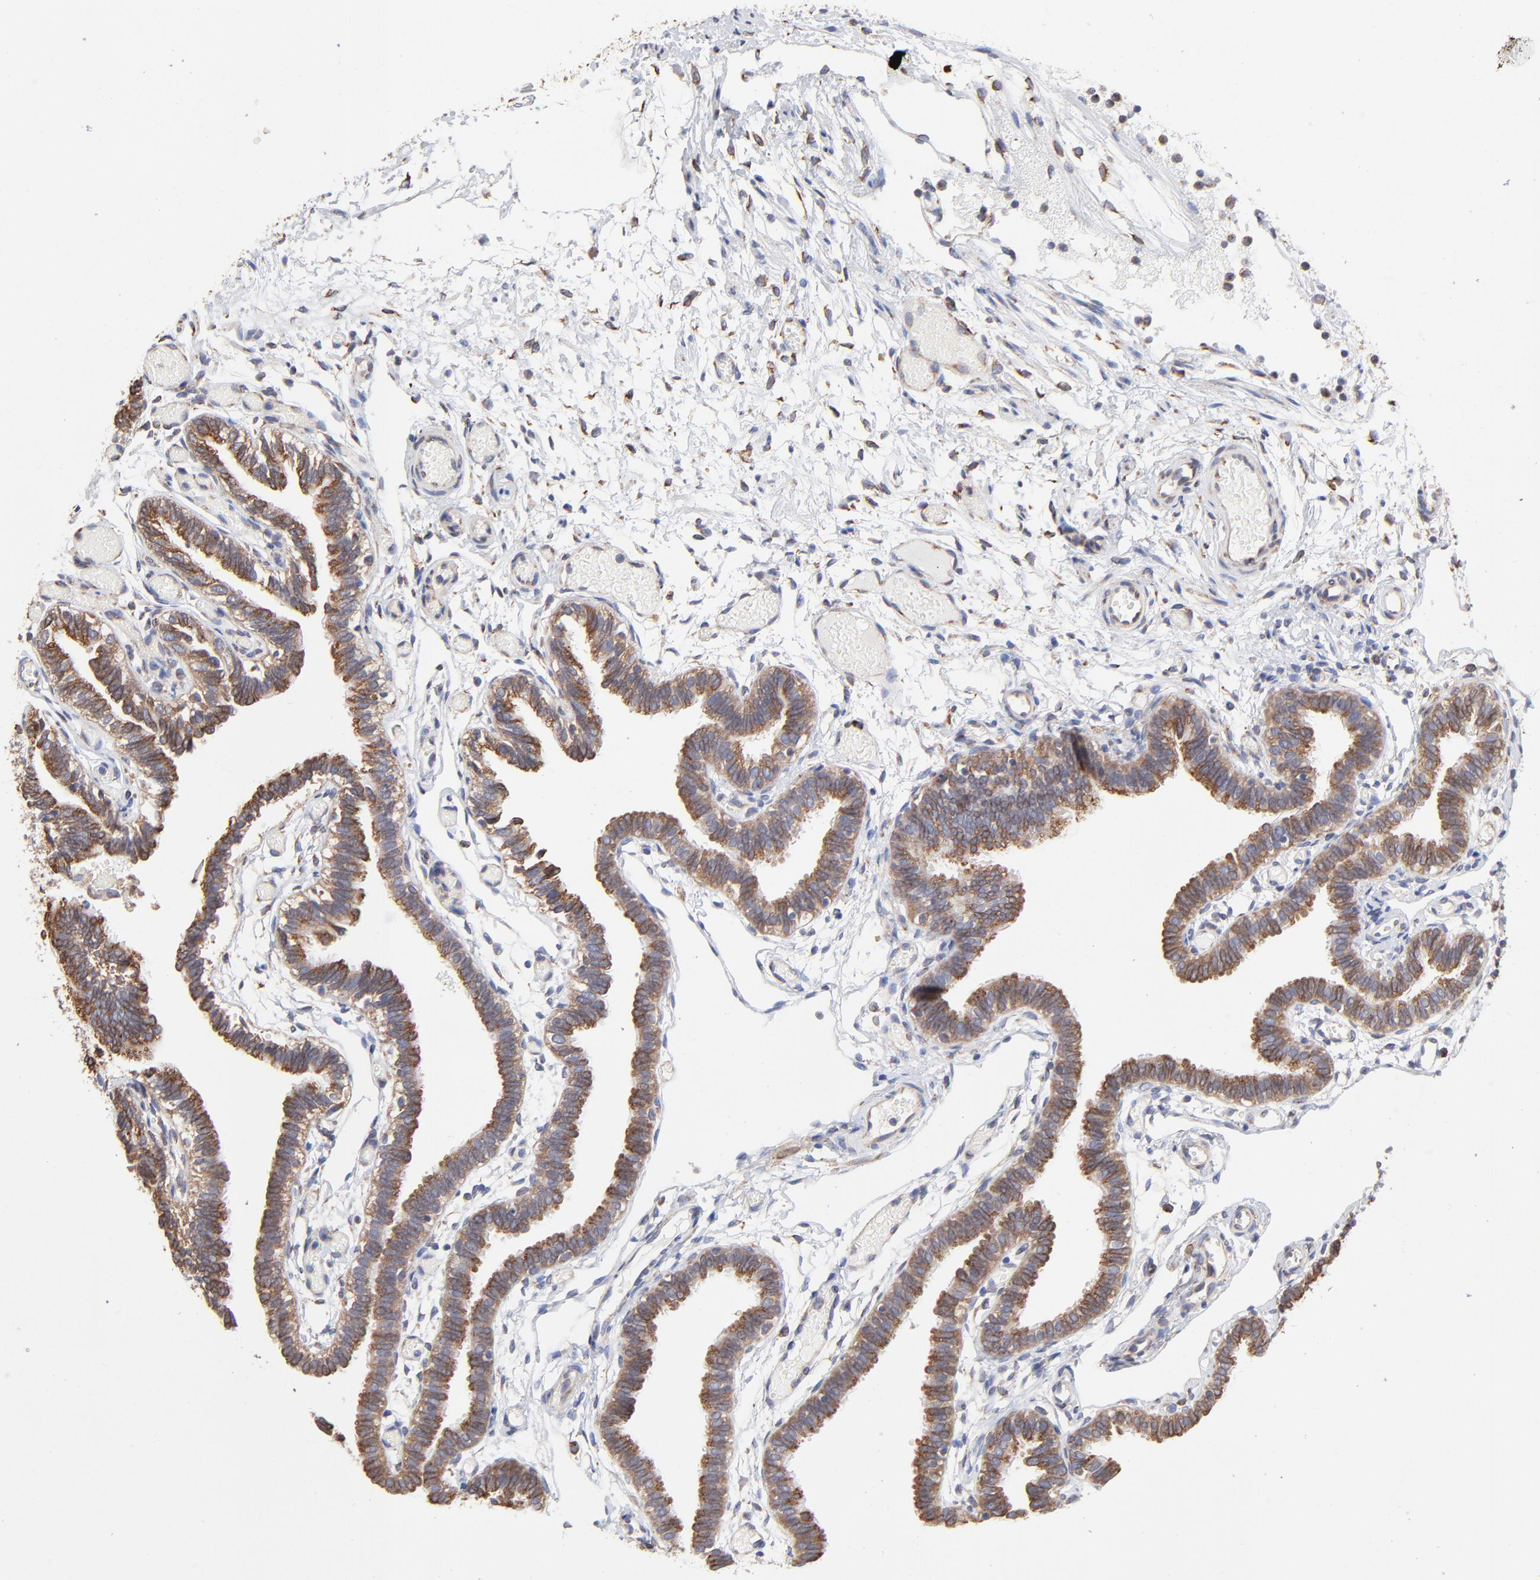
{"staining": {"intensity": "moderate", "quantity": "25%-75%", "location": "cytoplasmic/membranous"}, "tissue": "fallopian tube", "cell_type": "Glandular cells", "image_type": "normal", "snomed": [{"axis": "morphology", "description": "Normal tissue, NOS"}, {"axis": "topography", "description": "Fallopian tube"}], "caption": "High-power microscopy captured an immunohistochemistry (IHC) micrograph of benign fallopian tube, revealing moderate cytoplasmic/membranous staining in about 25%-75% of glandular cells. The staining was performed using DAB (3,3'-diaminobenzidine) to visualize the protein expression in brown, while the nuclei were stained in blue with hematoxylin (Magnification: 20x).", "gene": "LMAN1", "patient": {"sex": "female", "age": 29}}